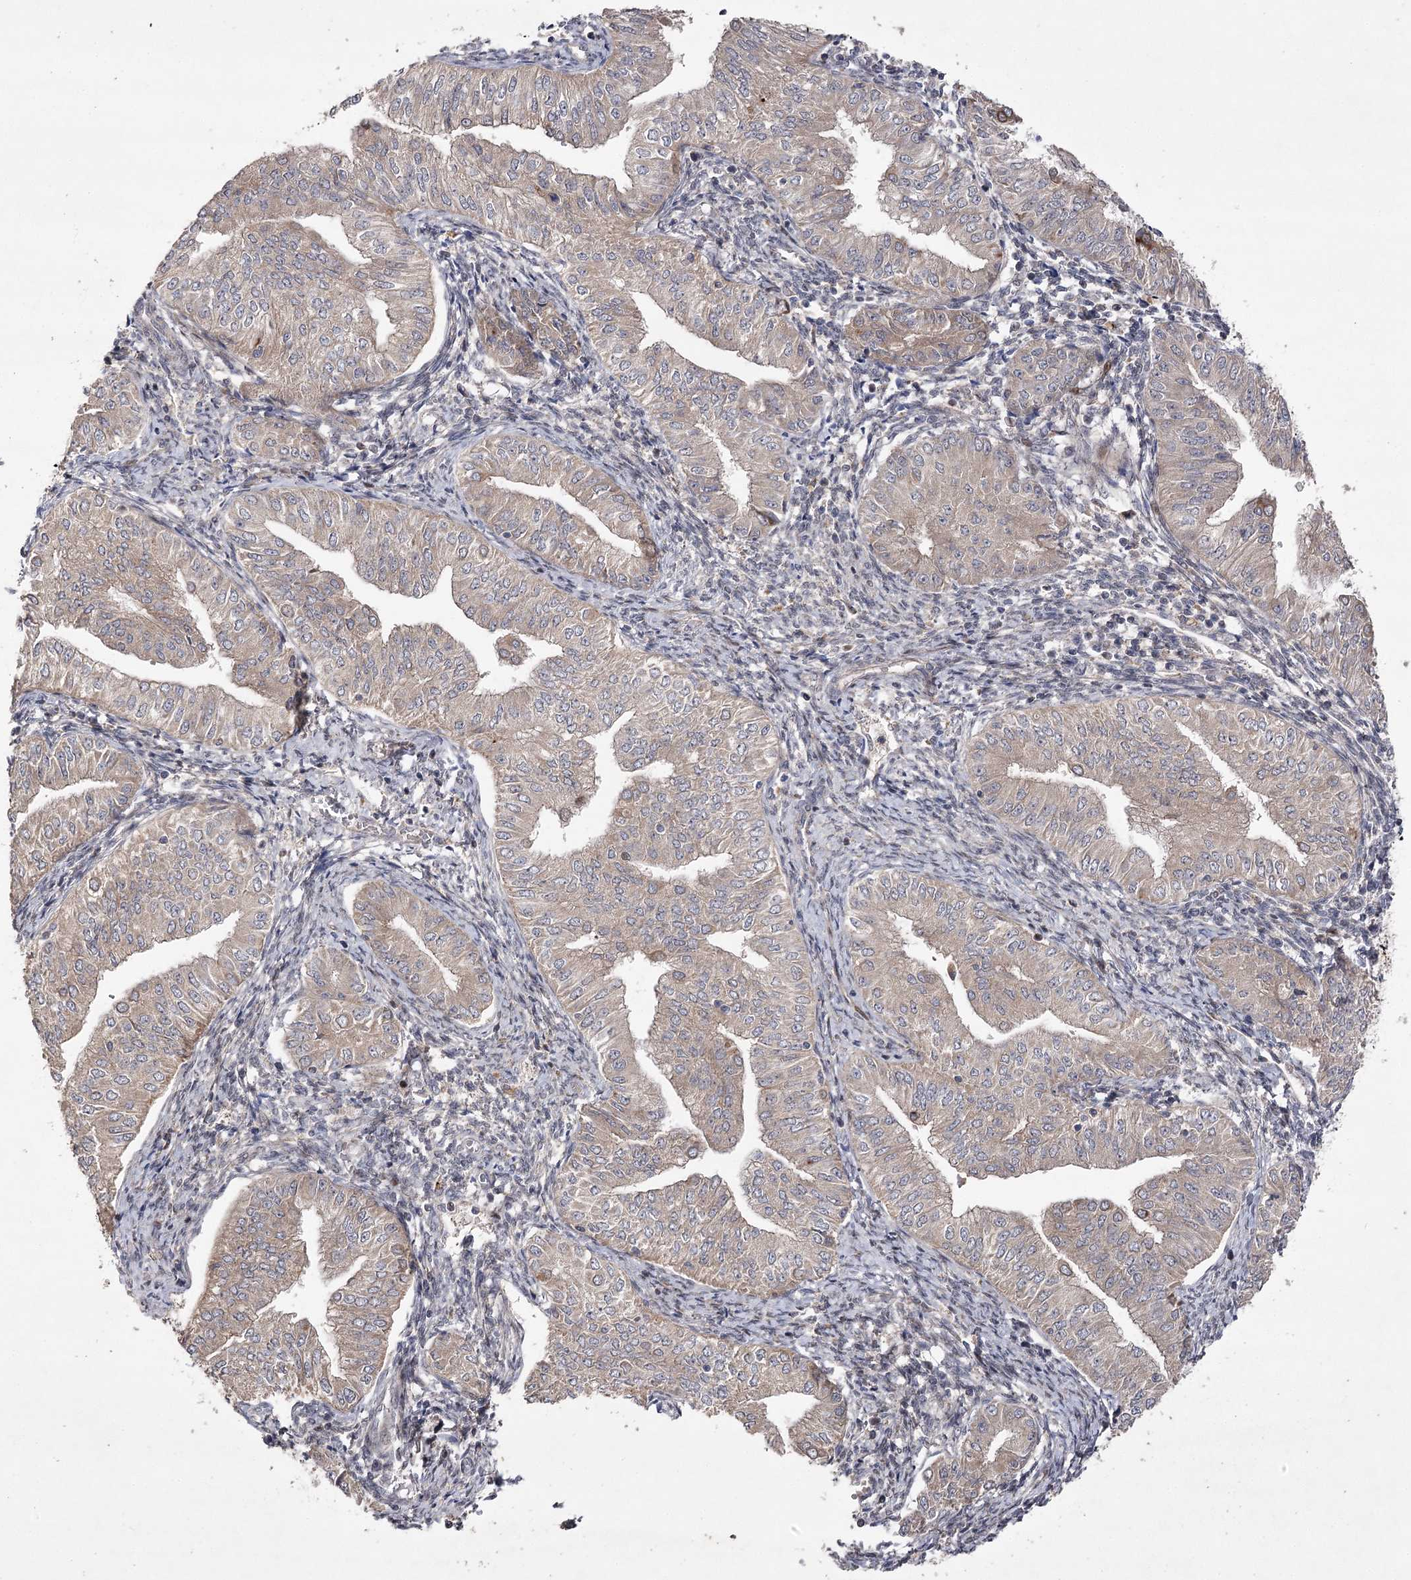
{"staining": {"intensity": "weak", "quantity": "25%-75%", "location": "cytoplasmic/membranous"}, "tissue": "endometrial cancer", "cell_type": "Tumor cells", "image_type": "cancer", "snomed": [{"axis": "morphology", "description": "Normal tissue, NOS"}, {"axis": "morphology", "description": "Adenocarcinoma, NOS"}, {"axis": "topography", "description": "Endometrium"}], "caption": "IHC (DAB) staining of adenocarcinoma (endometrial) exhibits weak cytoplasmic/membranous protein expression in approximately 25%-75% of tumor cells.", "gene": "OBSL1", "patient": {"sex": "female", "age": 53}}